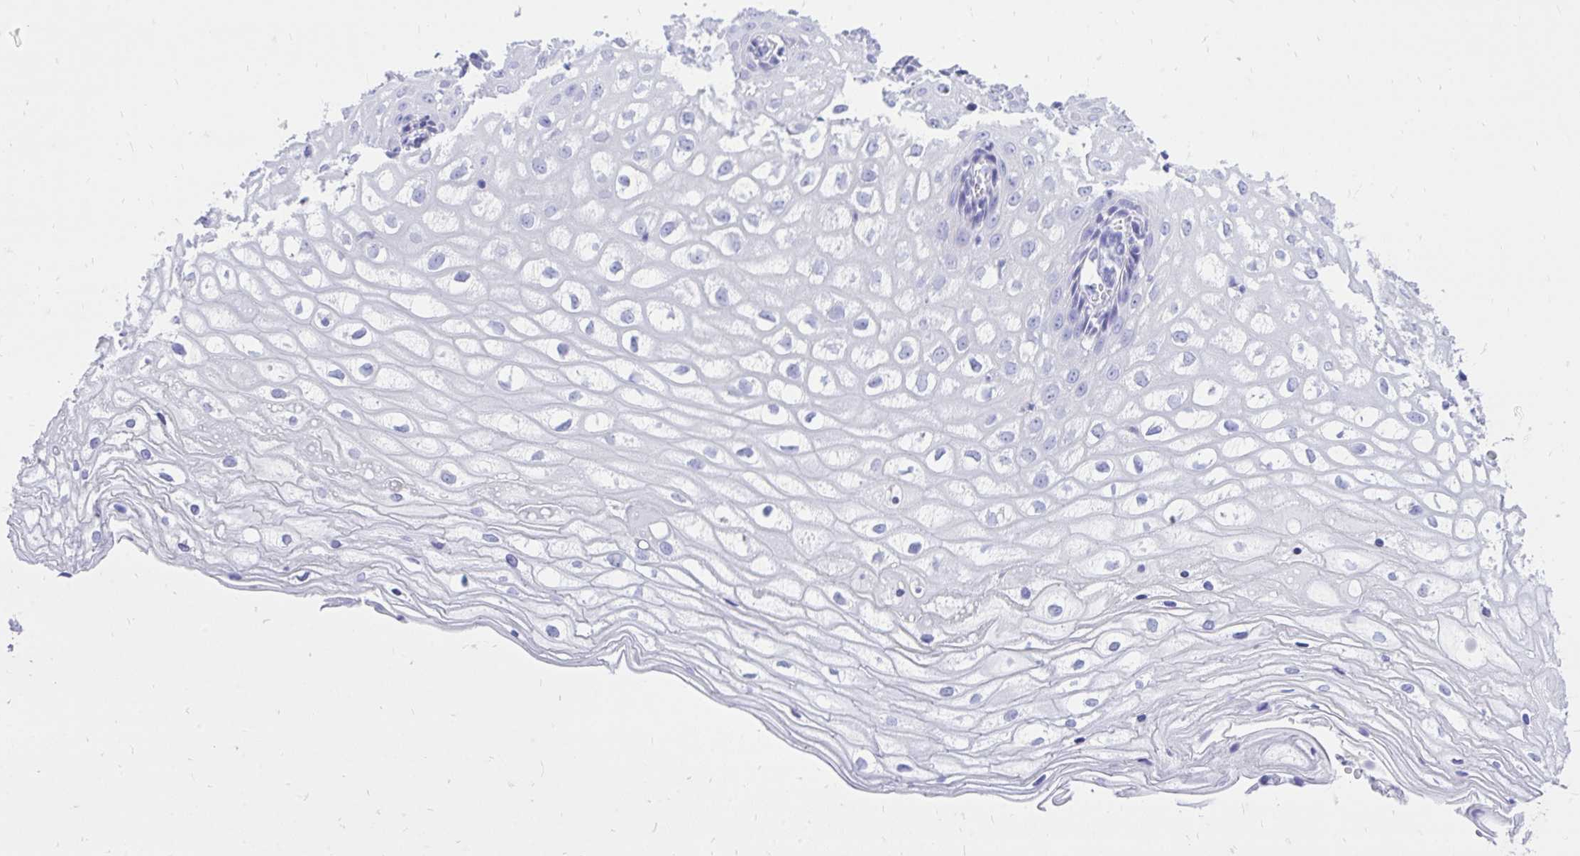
{"staining": {"intensity": "negative", "quantity": "none", "location": "none"}, "tissue": "cervix", "cell_type": "Glandular cells", "image_type": "normal", "snomed": [{"axis": "morphology", "description": "Normal tissue, NOS"}, {"axis": "topography", "description": "Cervix"}], "caption": "High power microscopy micrograph of an immunohistochemistry histopathology image of normal cervix, revealing no significant expression in glandular cells. The staining is performed using DAB brown chromogen with nuclei counter-stained in using hematoxylin.", "gene": "MON1A", "patient": {"sex": "female", "age": 36}}